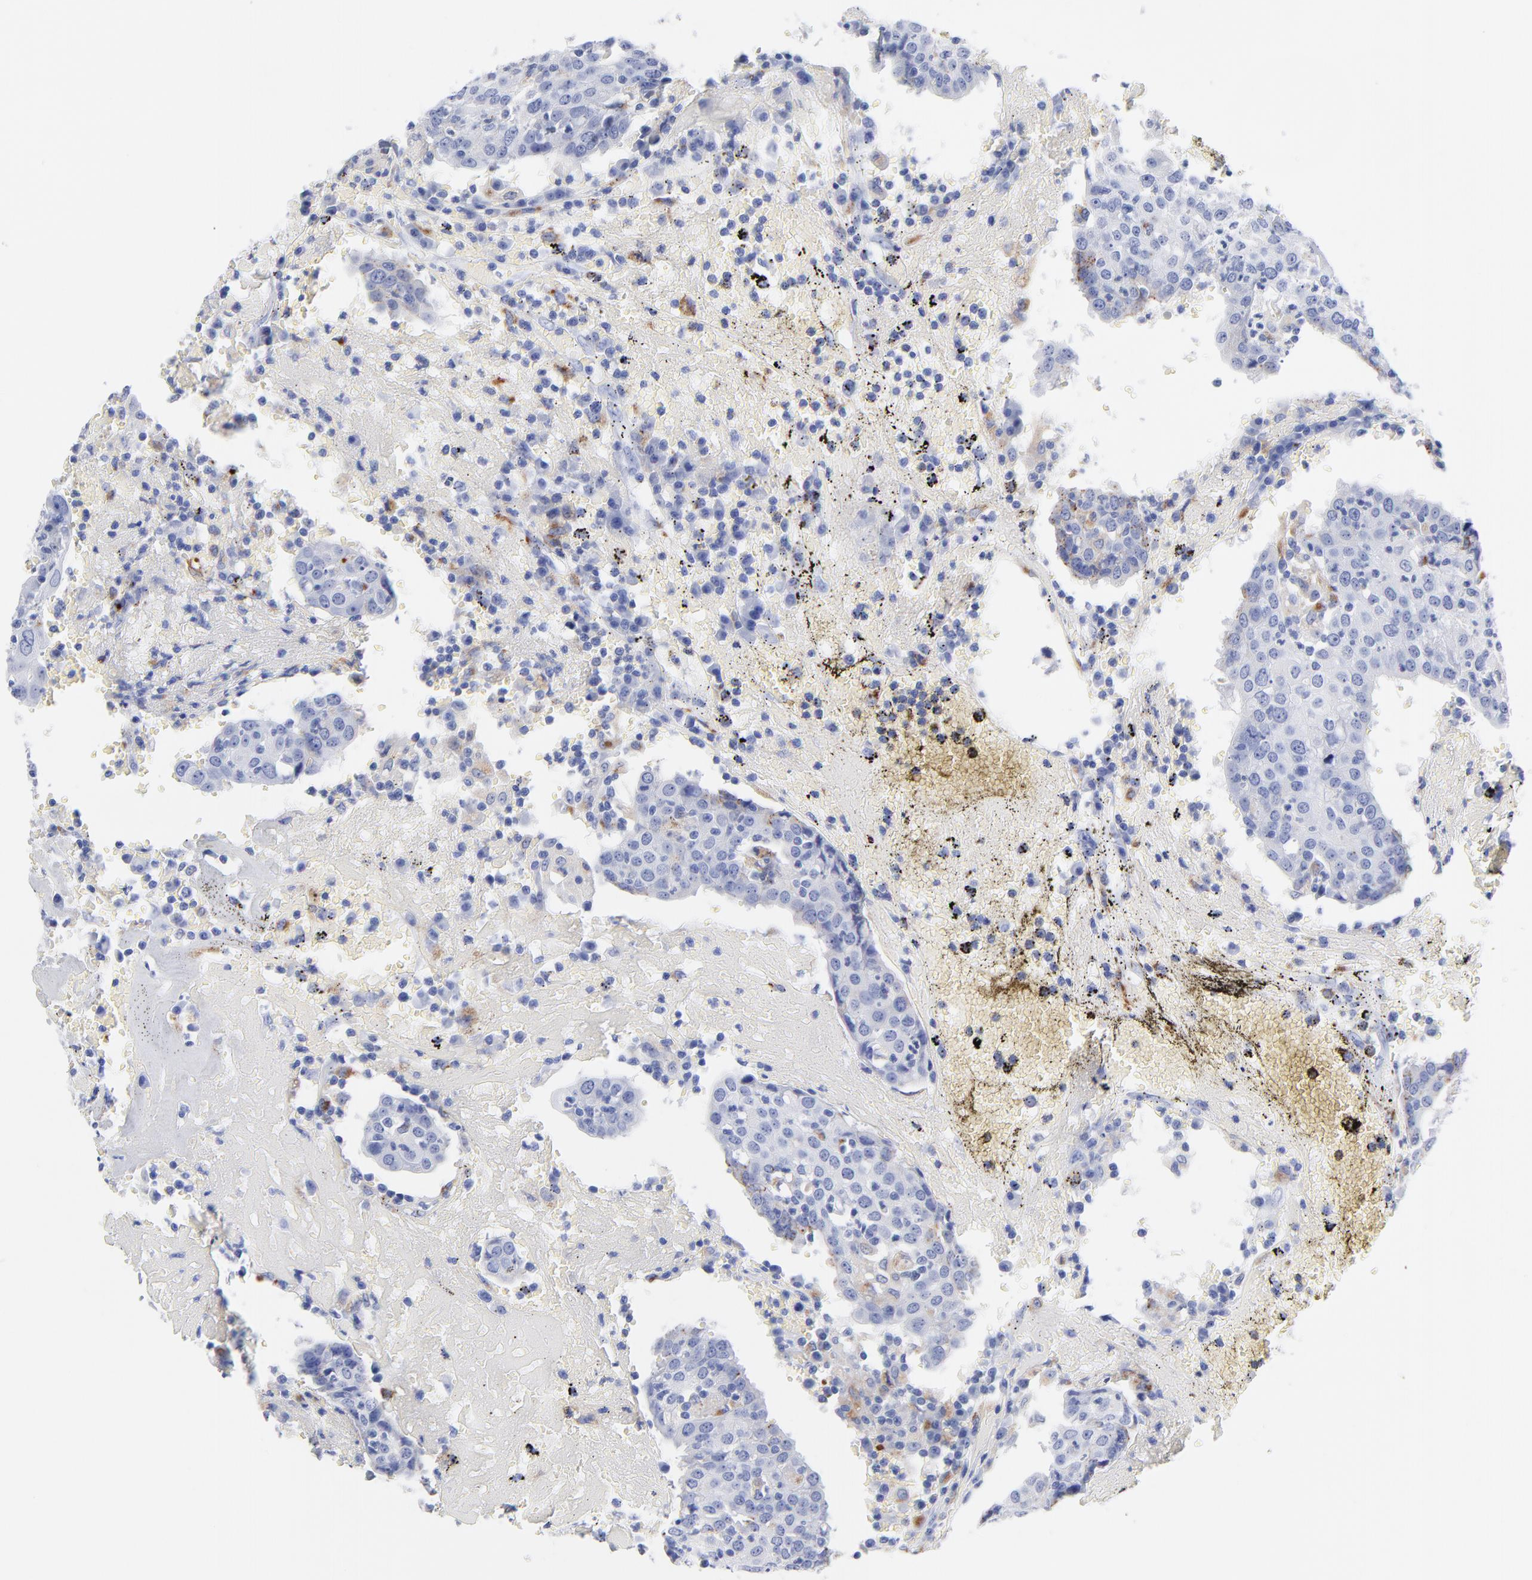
{"staining": {"intensity": "moderate", "quantity": "<25%", "location": "cytoplasmic/membranous"}, "tissue": "head and neck cancer", "cell_type": "Tumor cells", "image_type": "cancer", "snomed": [{"axis": "morphology", "description": "Adenocarcinoma, NOS"}, {"axis": "topography", "description": "Salivary gland"}, {"axis": "topography", "description": "Head-Neck"}], "caption": "Moderate cytoplasmic/membranous protein expression is seen in about <25% of tumor cells in head and neck cancer.", "gene": "CPVL", "patient": {"sex": "female", "age": 65}}